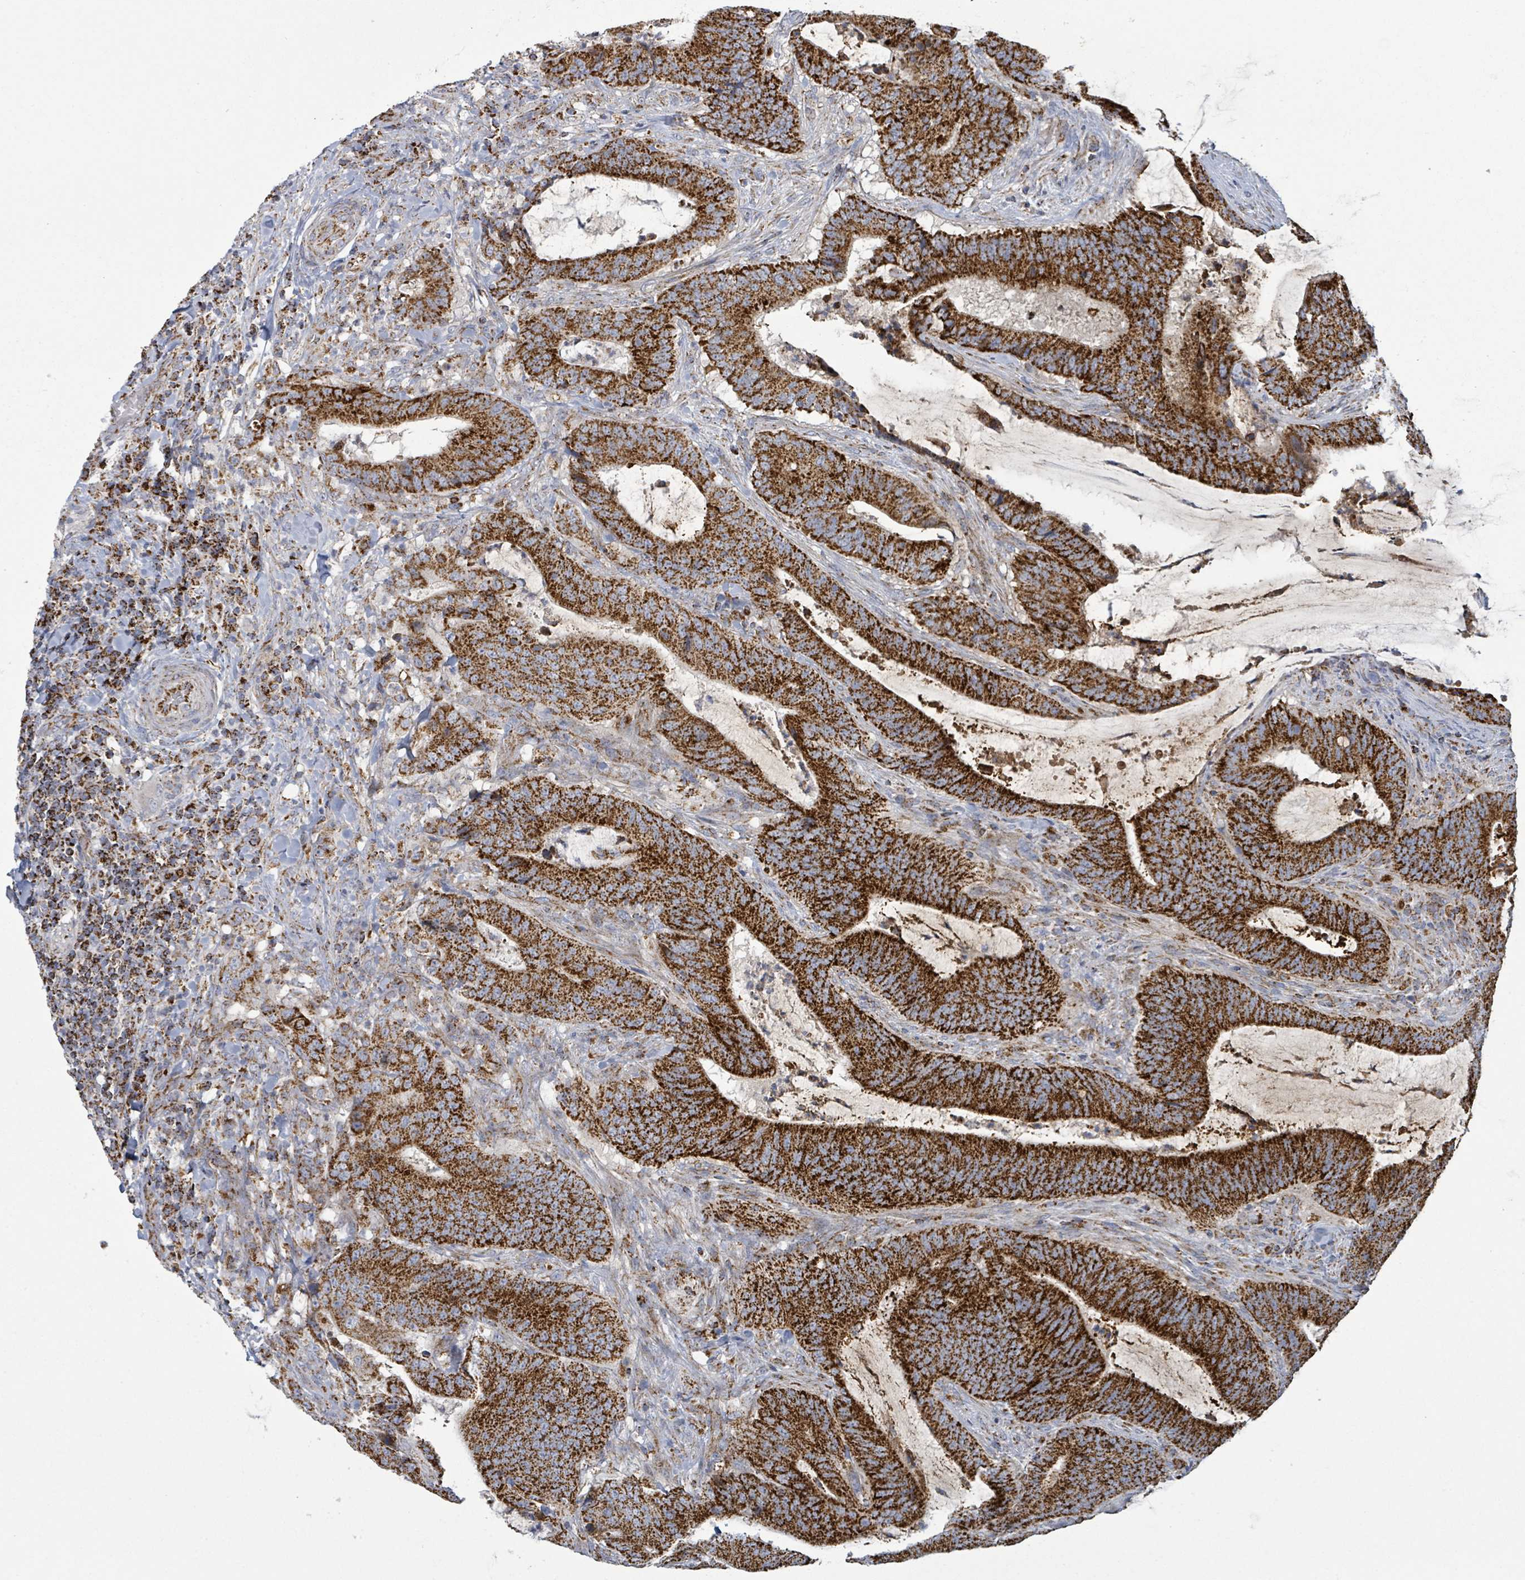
{"staining": {"intensity": "strong", "quantity": ">75%", "location": "cytoplasmic/membranous"}, "tissue": "colorectal cancer", "cell_type": "Tumor cells", "image_type": "cancer", "snomed": [{"axis": "morphology", "description": "Adenocarcinoma, NOS"}, {"axis": "topography", "description": "Colon"}], "caption": "Adenocarcinoma (colorectal) stained with IHC reveals strong cytoplasmic/membranous staining in approximately >75% of tumor cells. (DAB (3,3'-diaminobenzidine) IHC with brightfield microscopy, high magnification).", "gene": "SUCLG2", "patient": {"sex": "female", "age": 43}}